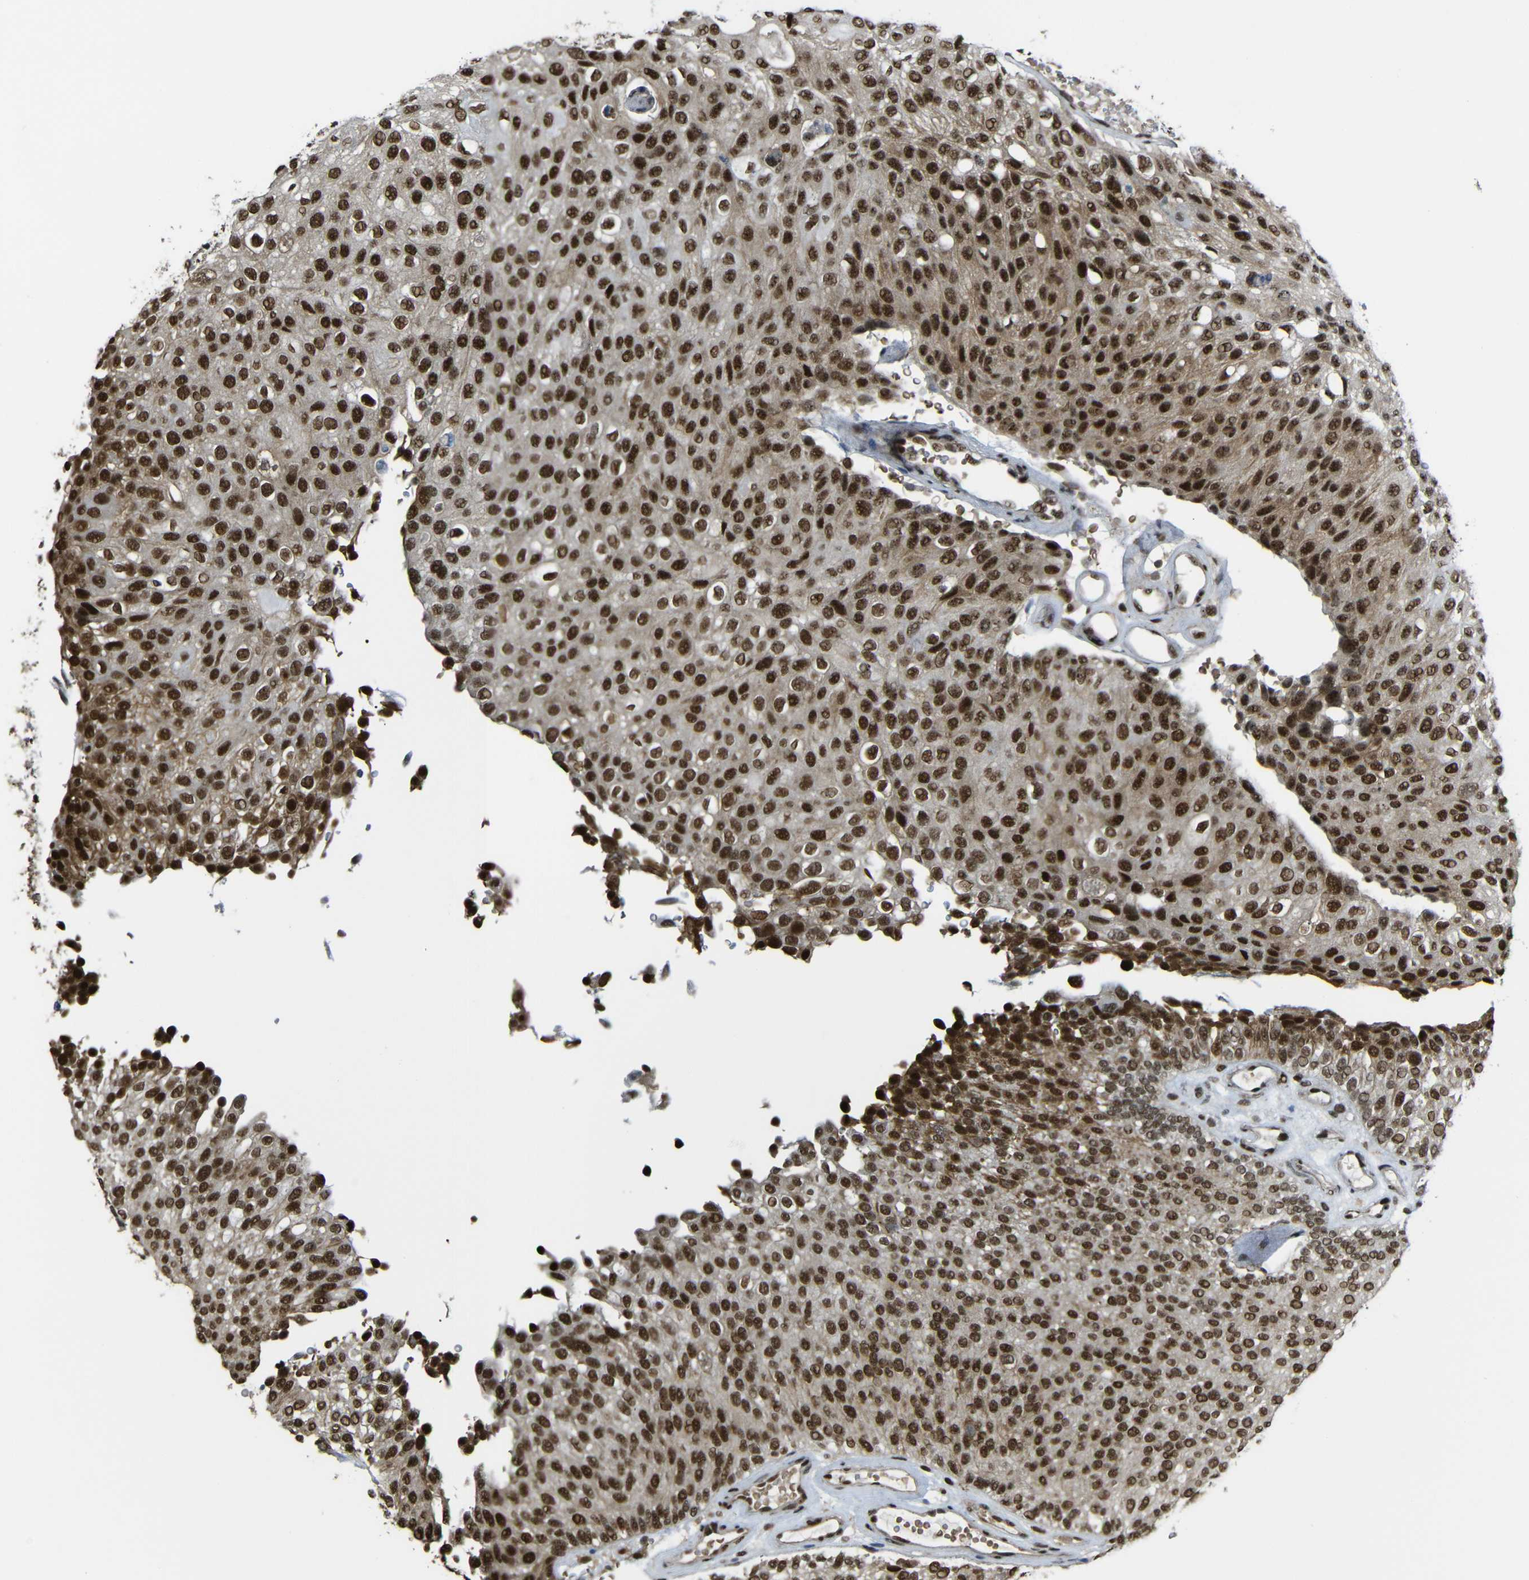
{"staining": {"intensity": "moderate", "quantity": ">75%", "location": "nuclear"}, "tissue": "urothelial cancer", "cell_type": "Tumor cells", "image_type": "cancer", "snomed": [{"axis": "morphology", "description": "Urothelial carcinoma, Low grade"}, {"axis": "topography", "description": "Urinary bladder"}], "caption": "A medium amount of moderate nuclear expression is appreciated in about >75% of tumor cells in urothelial carcinoma (low-grade) tissue. (Brightfield microscopy of DAB IHC at high magnification).", "gene": "TCF7L2", "patient": {"sex": "male", "age": 78}}